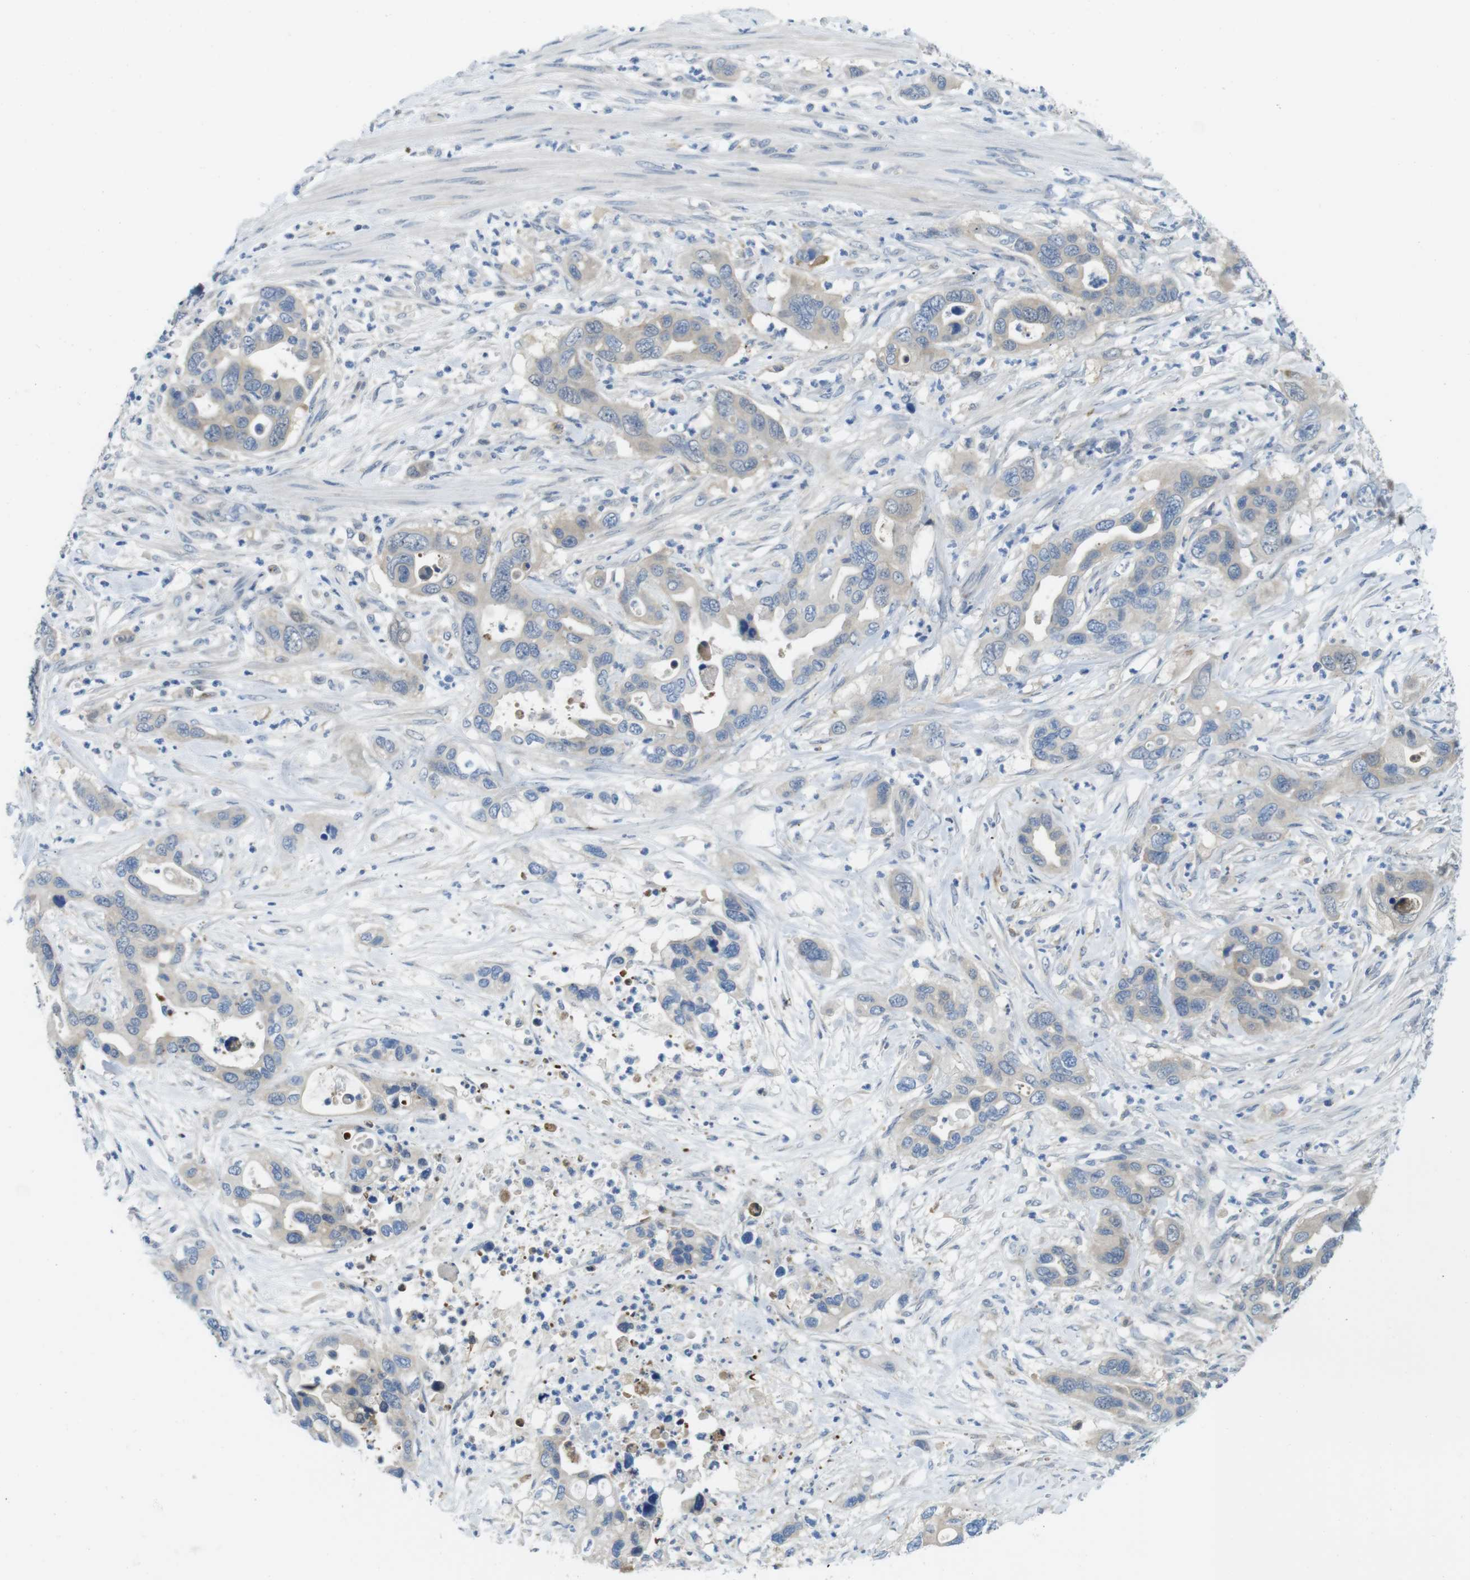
{"staining": {"intensity": "weak", "quantity": "25%-75%", "location": "cytoplasmic/membranous"}, "tissue": "pancreatic cancer", "cell_type": "Tumor cells", "image_type": "cancer", "snomed": [{"axis": "morphology", "description": "Adenocarcinoma, NOS"}, {"axis": "topography", "description": "Pancreas"}], "caption": "Immunohistochemistry (IHC) of human adenocarcinoma (pancreatic) displays low levels of weak cytoplasmic/membranous staining in approximately 25%-75% of tumor cells. Nuclei are stained in blue.", "gene": "CASP2", "patient": {"sex": "female", "age": 71}}